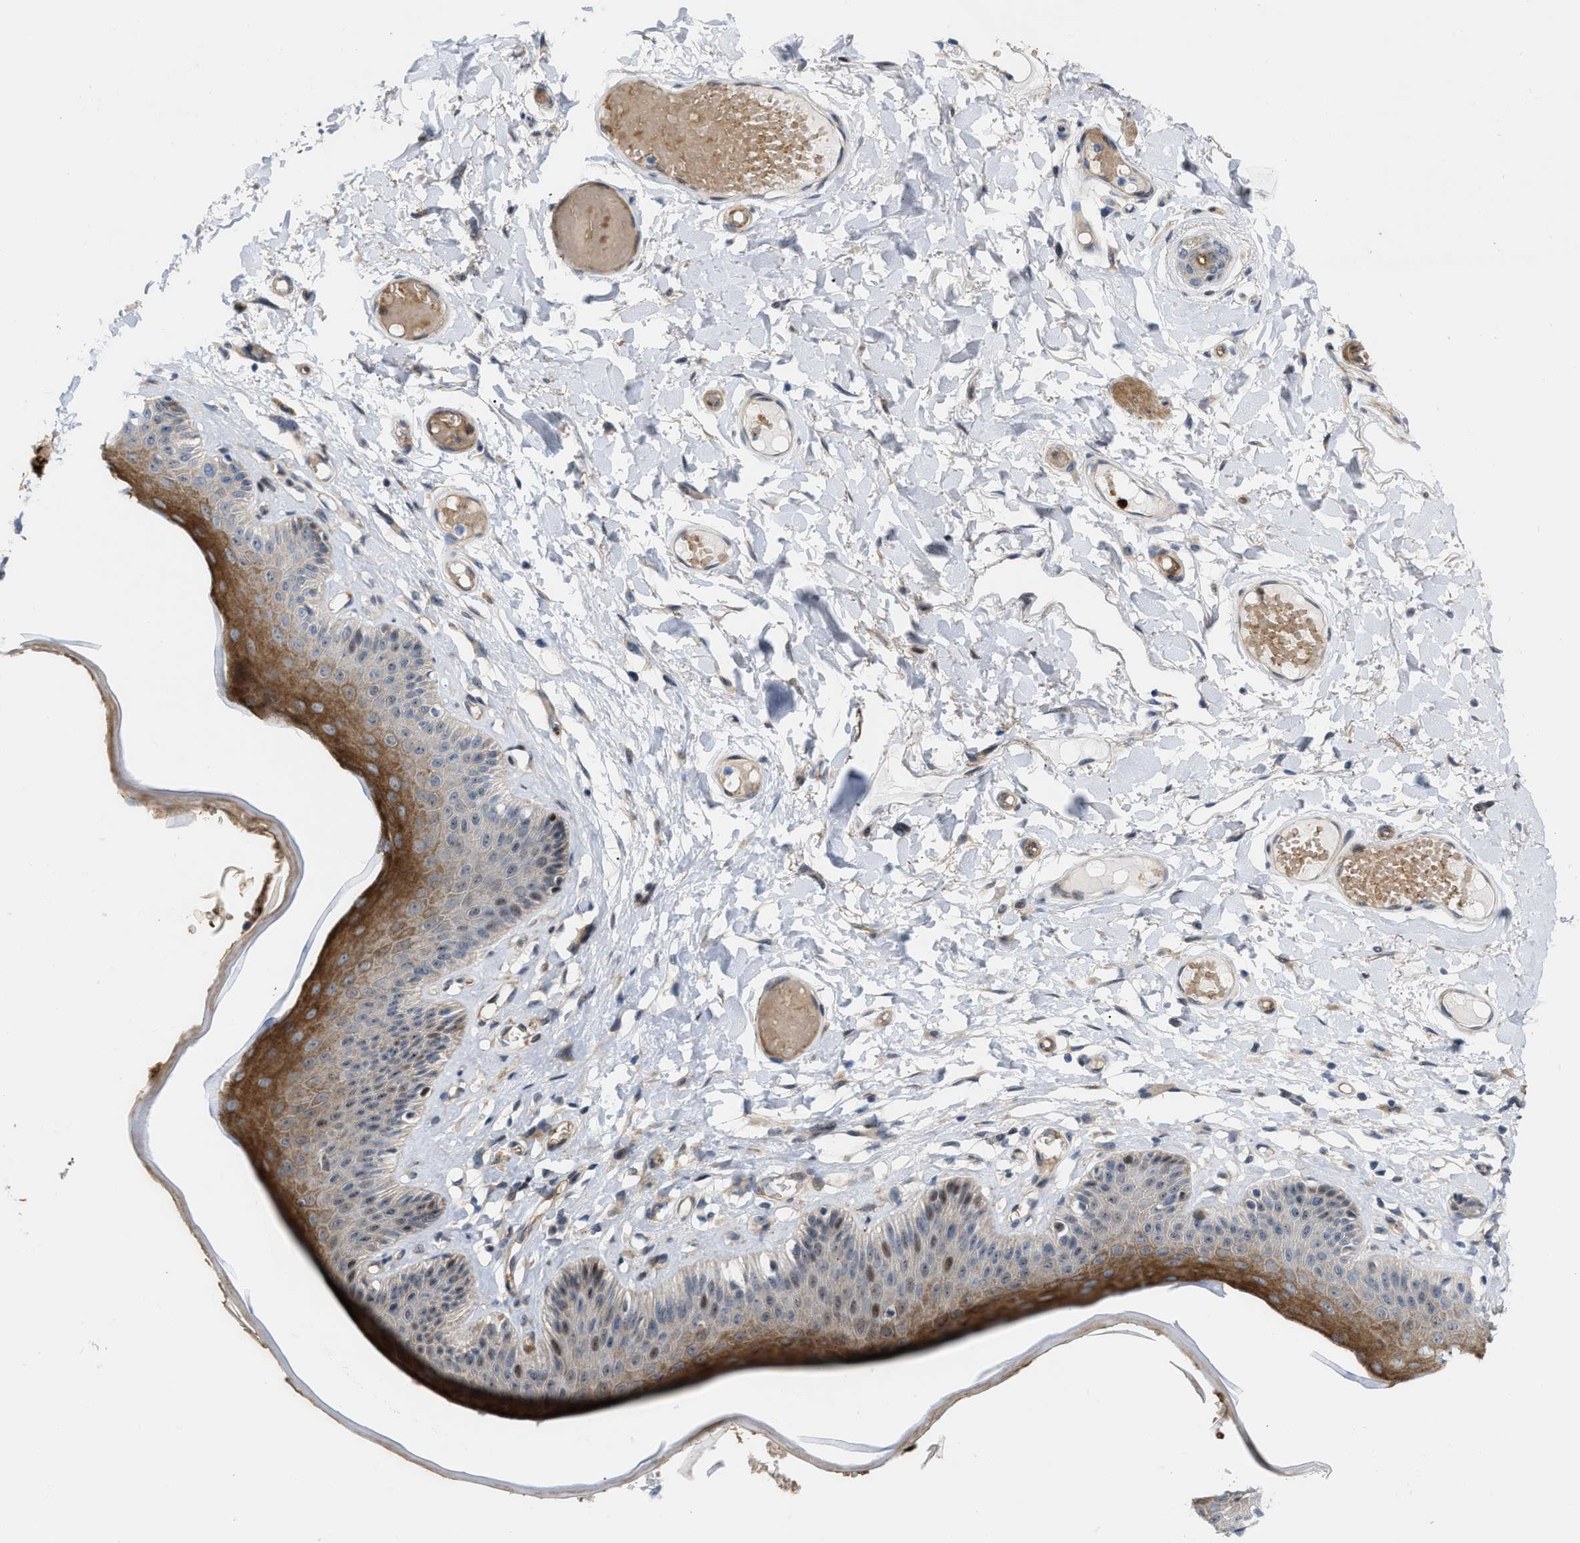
{"staining": {"intensity": "moderate", "quantity": "25%-75%", "location": "cytoplasmic/membranous,nuclear"}, "tissue": "skin", "cell_type": "Epidermal cells", "image_type": "normal", "snomed": [{"axis": "morphology", "description": "Normal tissue, NOS"}, {"axis": "topography", "description": "Vulva"}], "caption": "This photomicrograph demonstrates IHC staining of unremarkable skin, with medium moderate cytoplasmic/membranous,nuclear expression in about 25%-75% of epidermal cells.", "gene": "POLR1F", "patient": {"sex": "female", "age": 73}}